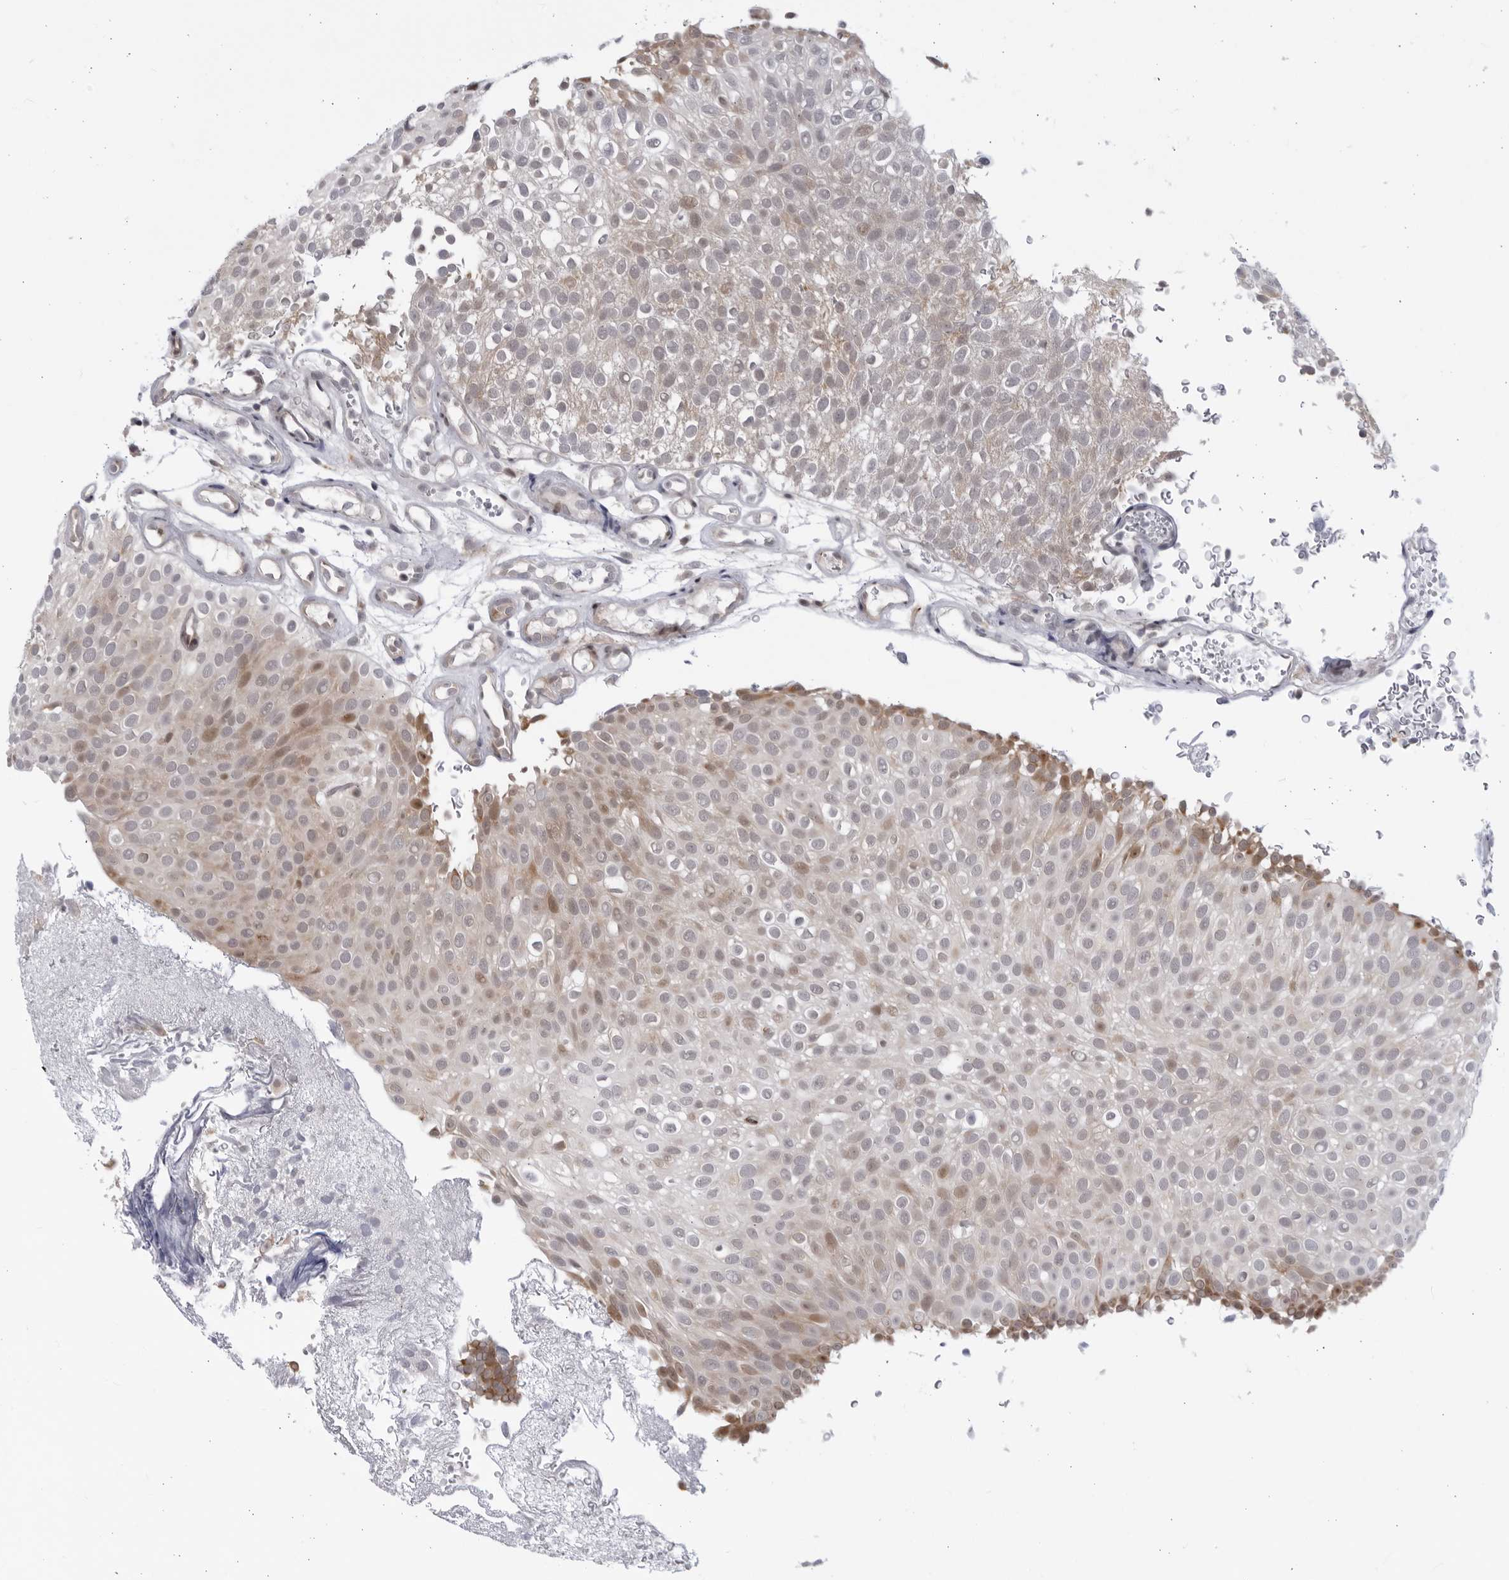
{"staining": {"intensity": "moderate", "quantity": "25%-75%", "location": "cytoplasmic/membranous,nuclear"}, "tissue": "urothelial cancer", "cell_type": "Tumor cells", "image_type": "cancer", "snomed": [{"axis": "morphology", "description": "Urothelial carcinoma, Low grade"}, {"axis": "topography", "description": "Urinary bladder"}], "caption": "Urothelial carcinoma (low-grade) stained for a protein (brown) exhibits moderate cytoplasmic/membranous and nuclear positive expression in approximately 25%-75% of tumor cells.", "gene": "ITGB3BP", "patient": {"sex": "male", "age": 78}}